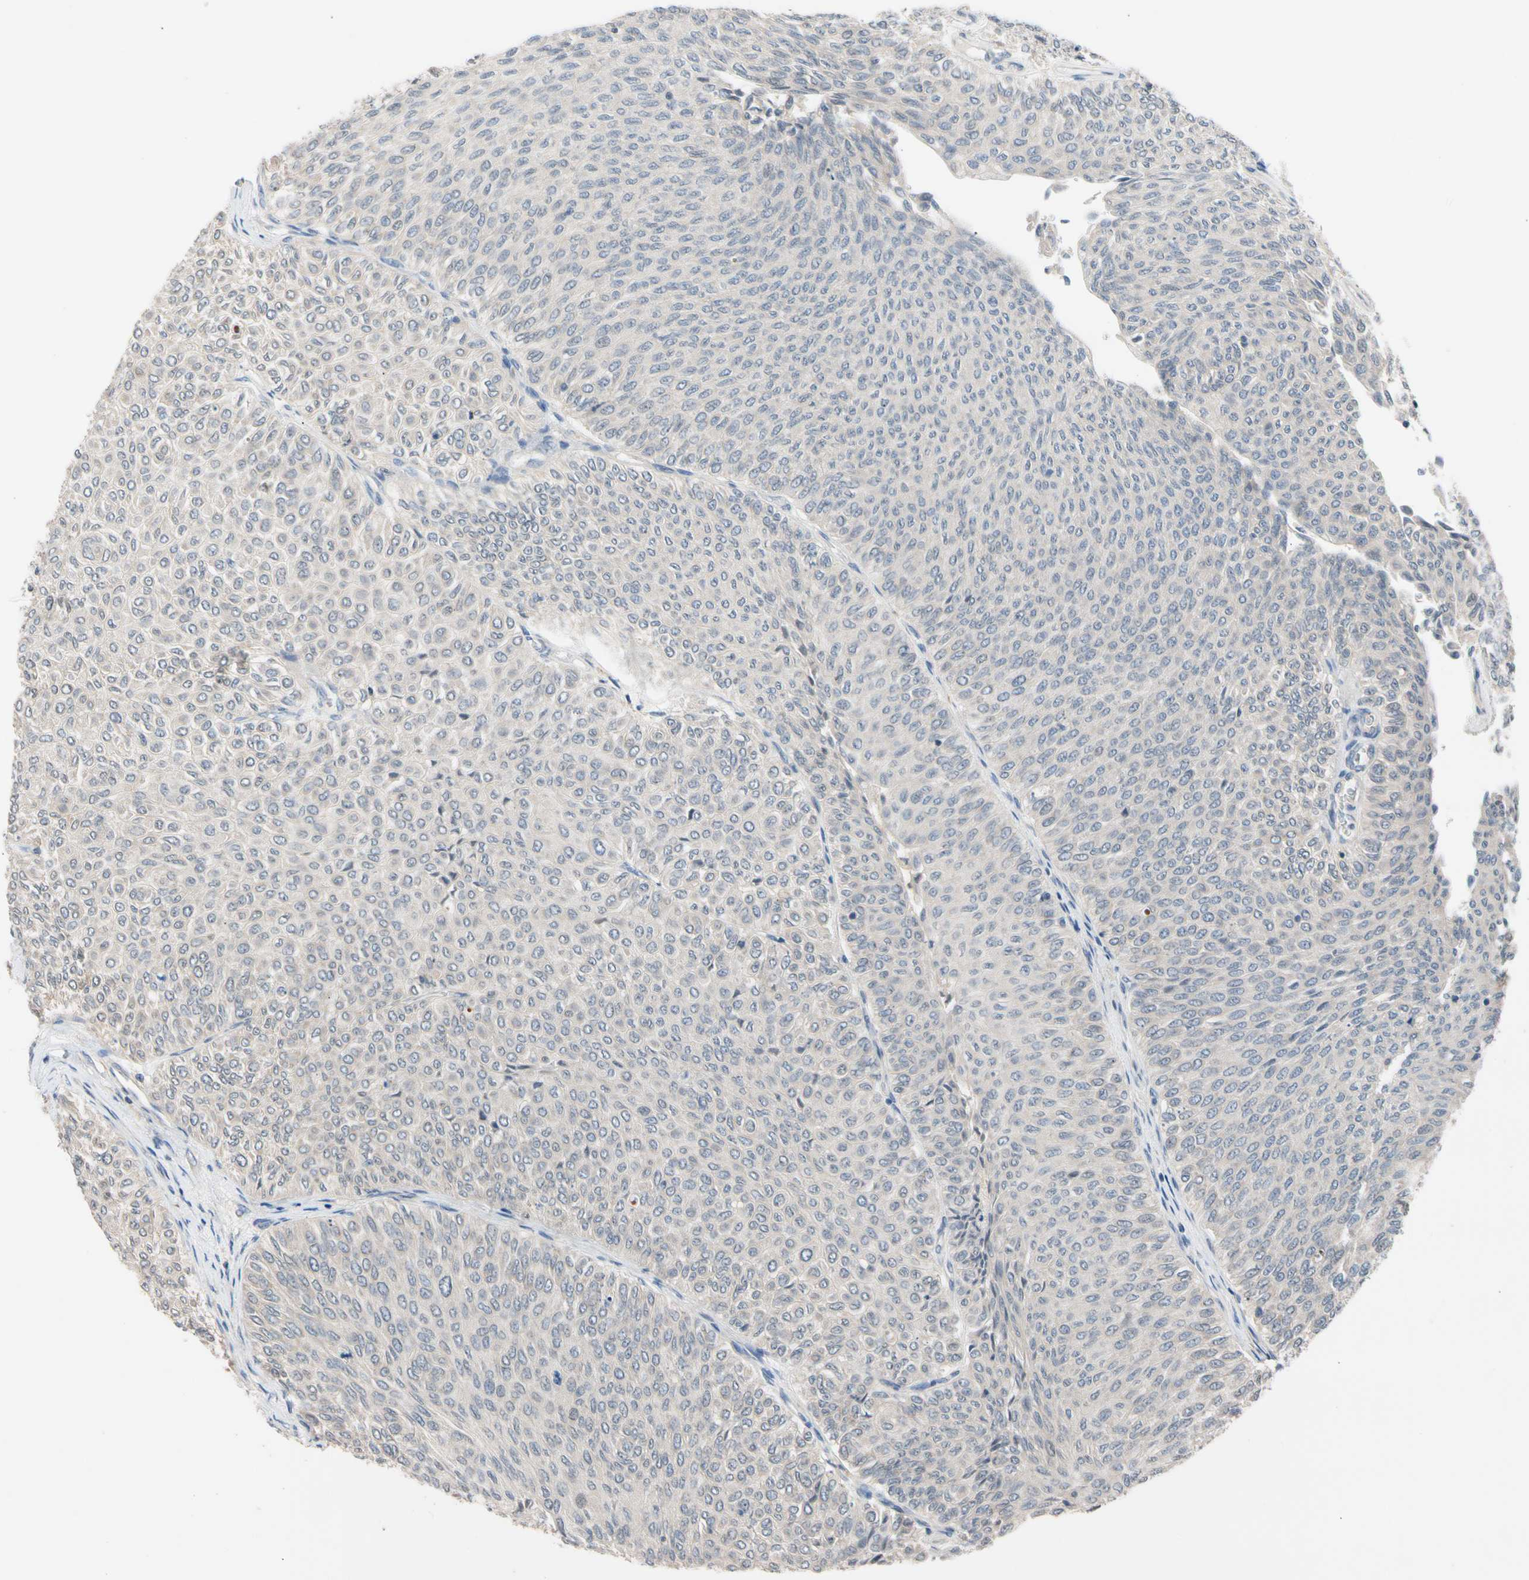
{"staining": {"intensity": "negative", "quantity": "none", "location": "none"}, "tissue": "urothelial cancer", "cell_type": "Tumor cells", "image_type": "cancer", "snomed": [{"axis": "morphology", "description": "Urothelial carcinoma, Low grade"}, {"axis": "topography", "description": "Urinary bladder"}], "caption": "IHC of human urothelial carcinoma (low-grade) displays no staining in tumor cells.", "gene": "CNST", "patient": {"sex": "male", "age": 78}}